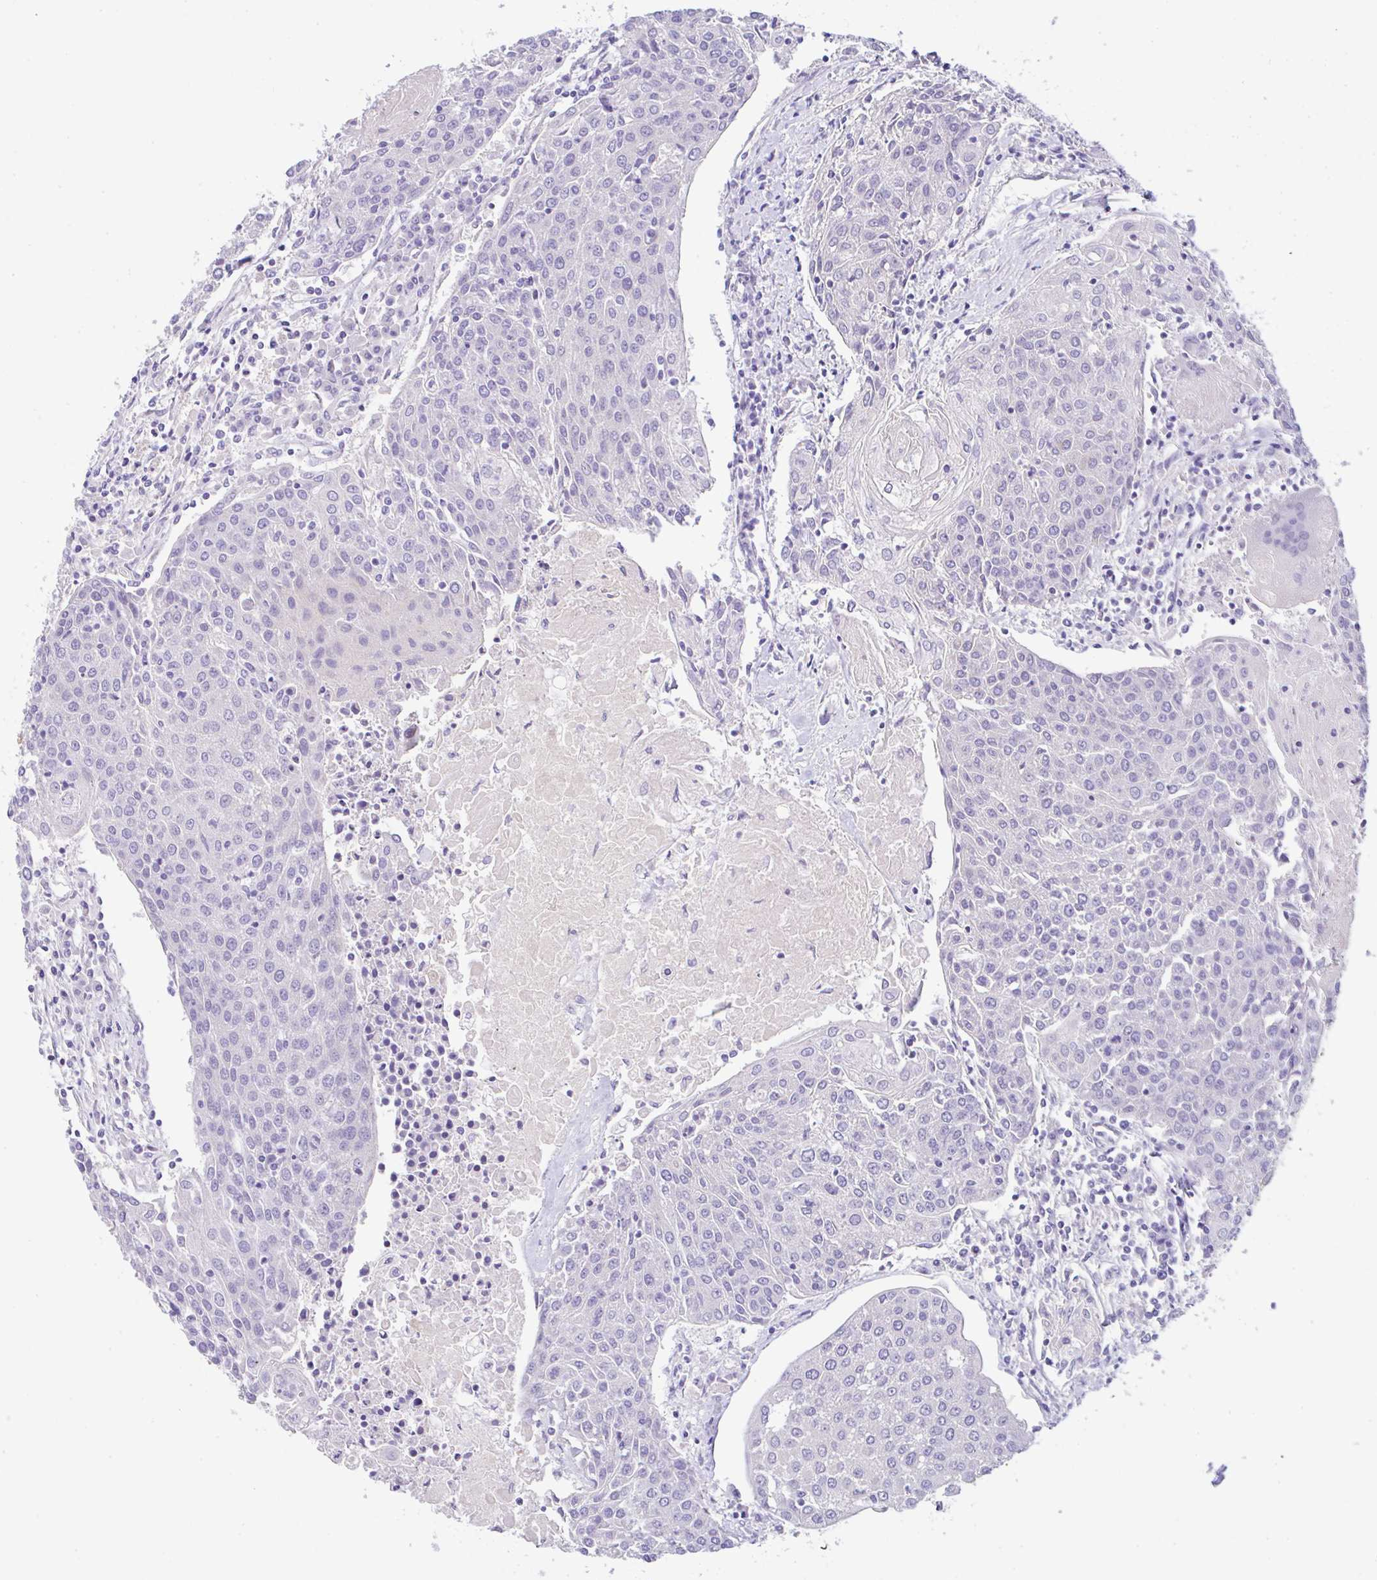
{"staining": {"intensity": "negative", "quantity": "none", "location": "none"}, "tissue": "urothelial cancer", "cell_type": "Tumor cells", "image_type": "cancer", "snomed": [{"axis": "morphology", "description": "Urothelial carcinoma, High grade"}, {"axis": "topography", "description": "Urinary bladder"}], "caption": "Immunohistochemistry image of neoplastic tissue: urothelial cancer stained with DAB (3,3'-diaminobenzidine) displays no significant protein staining in tumor cells.", "gene": "SERPINE3", "patient": {"sex": "female", "age": 85}}